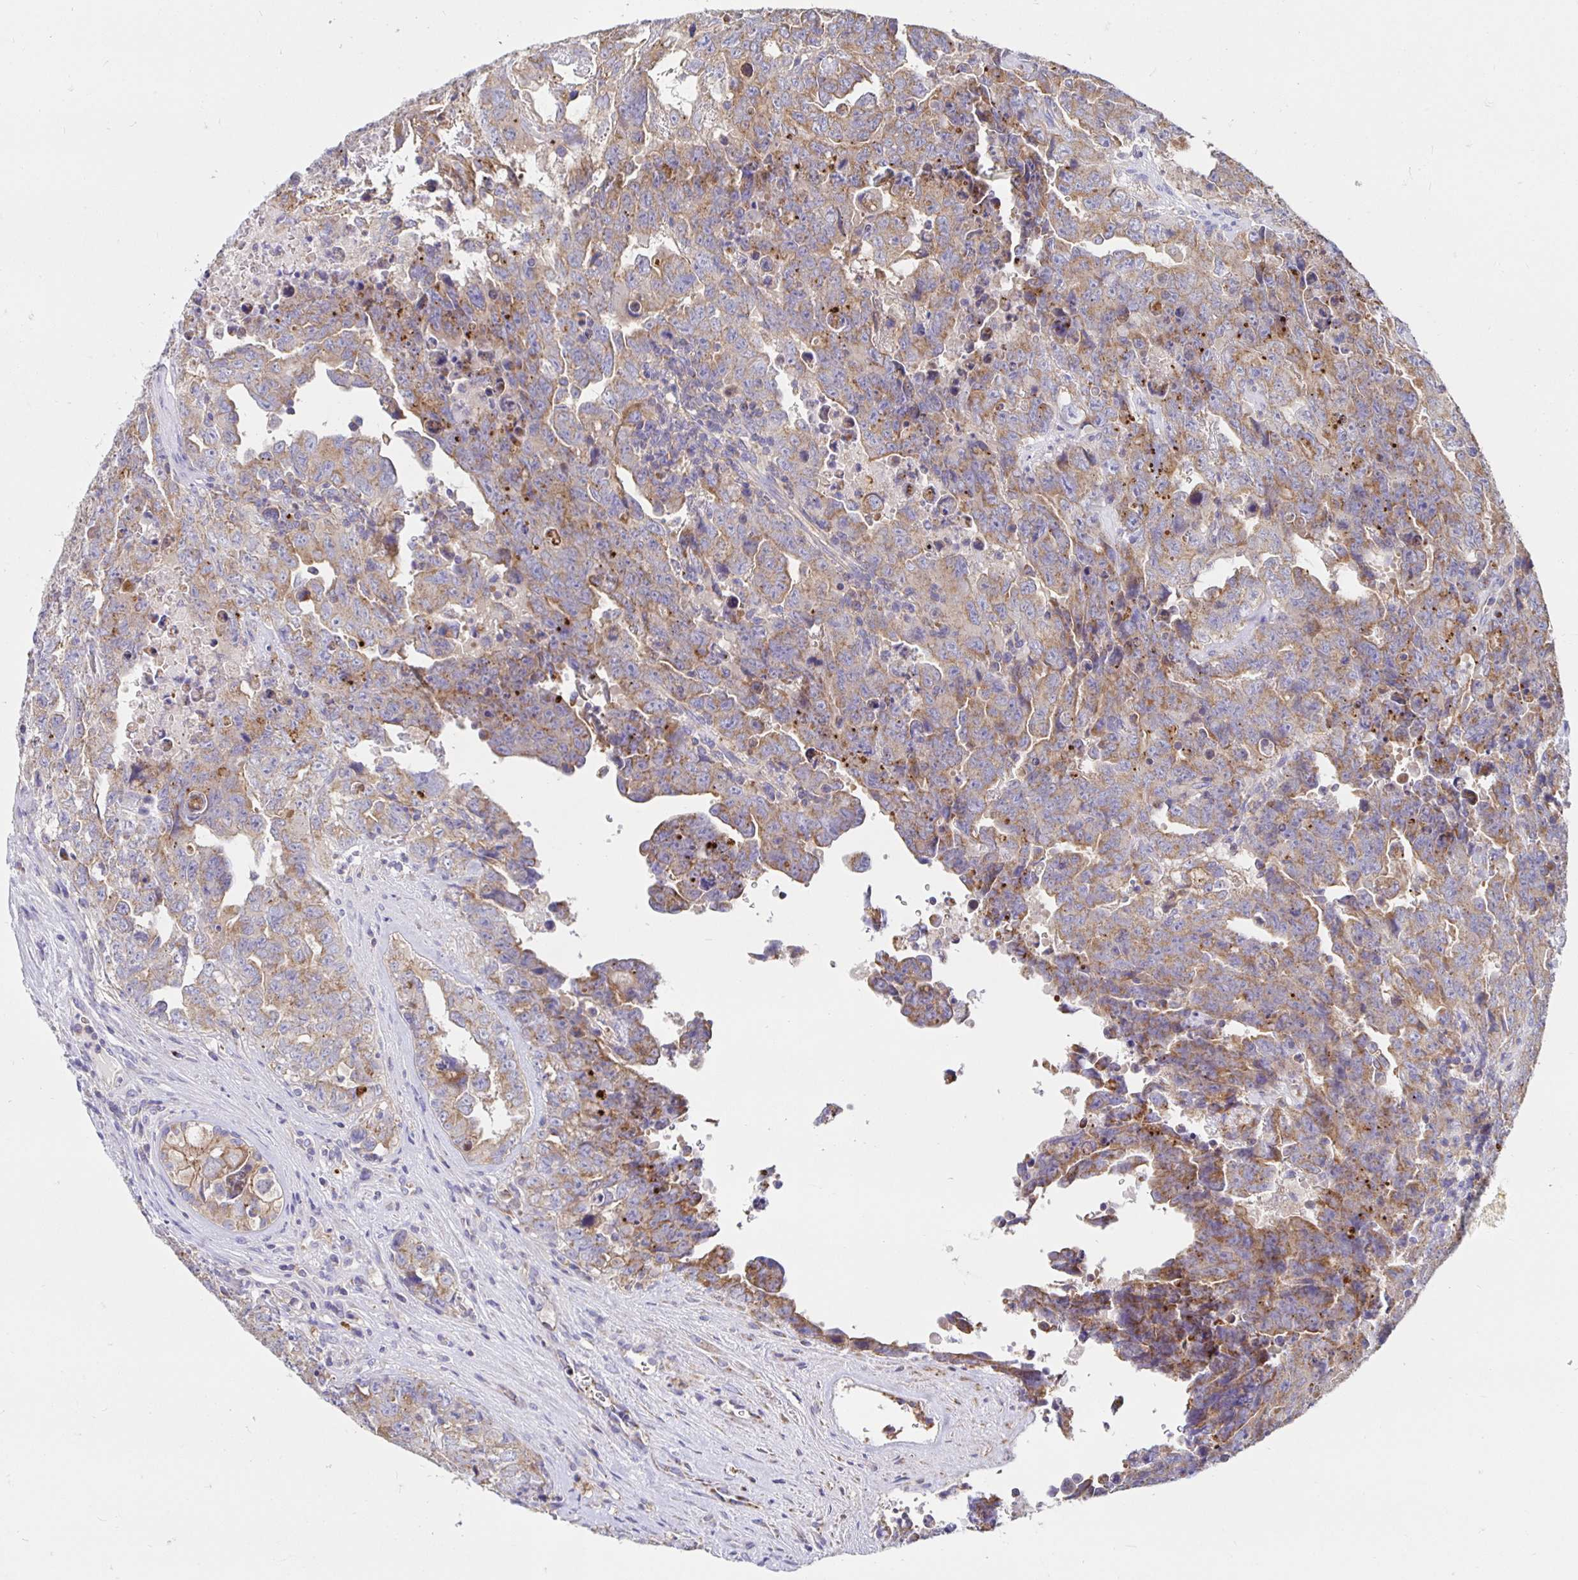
{"staining": {"intensity": "moderate", "quantity": ">75%", "location": "cytoplasmic/membranous"}, "tissue": "testis cancer", "cell_type": "Tumor cells", "image_type": "cancer", "snomed": [{"axis": "morphology", "description": "Carcinoma, Embryonal, NOS"}, {"axis": "topography", "description": "Testis"}], "caption": "Approximately >75% of tumor cells in testis cancer (embryonal carcinoma) reveal moderate cytoplasmic/membranous protein staining as visualized by brown immunohistochemical staining.", "gene": "PRDX3", "patient": {"sex": "male", "age": 24}}